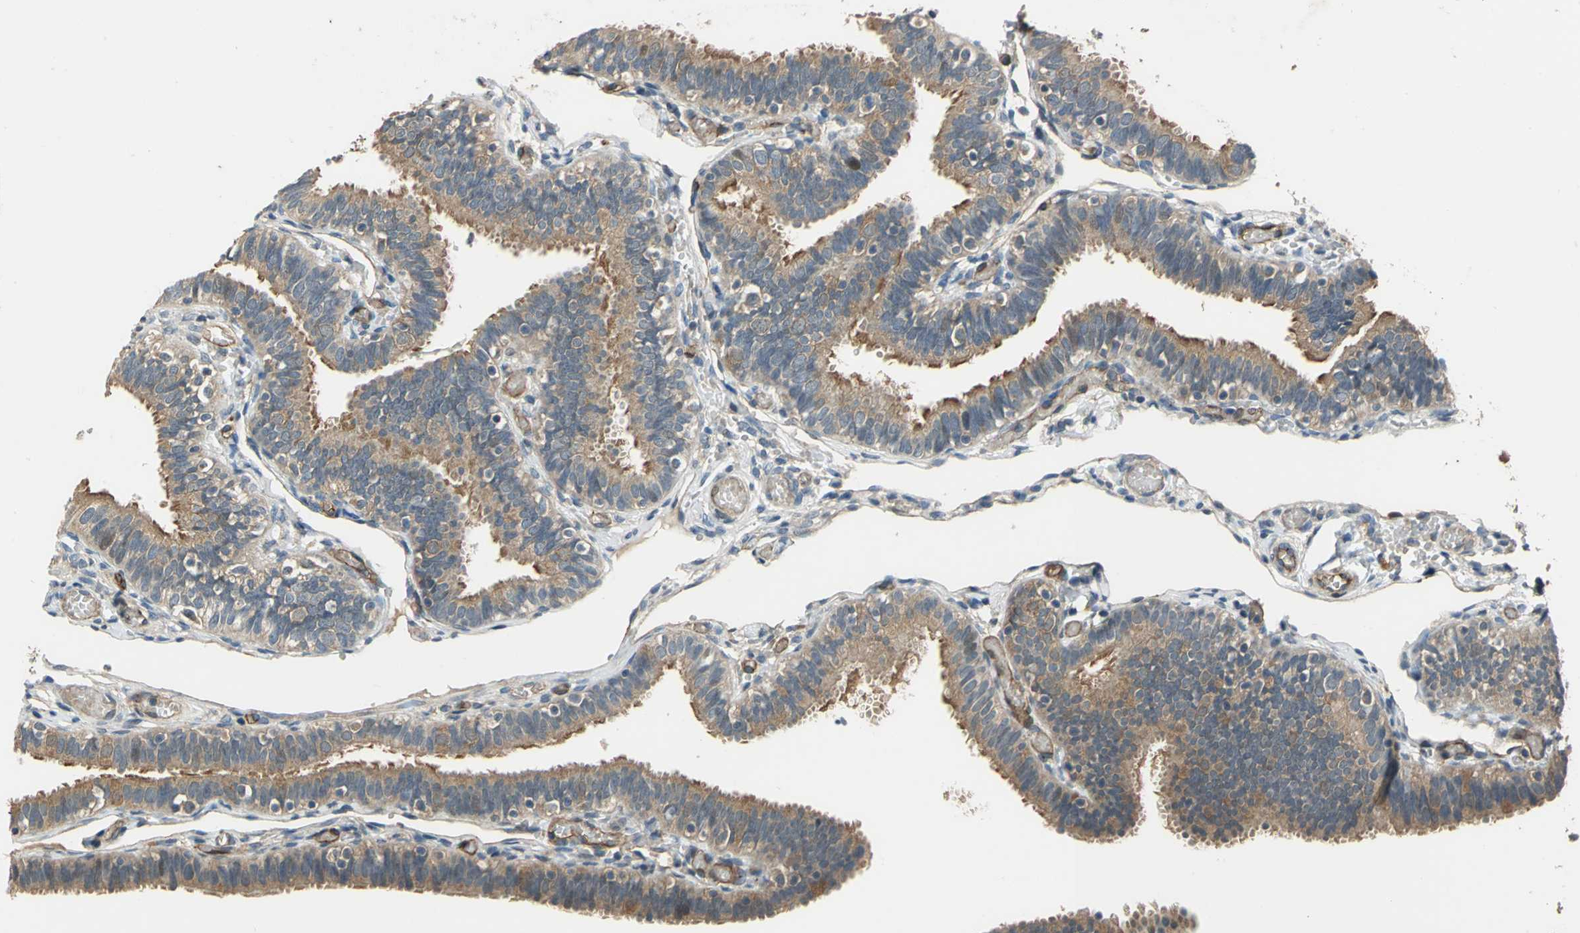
{"staining": {"intensity": "moderate", "quantity": ">75%", "location": "cytoplasmic/membranous"}, "tissue": "fallopian tube", "cell_type": "Glandular cells", "image_type": "normal", "snomed": [{"axis": "morphology", "description": "Normal tissue, NOS"}, {"axis": "topography", "description": "Fallopian tube"}], "caption": "Immunohistochemistry (IHC) micrograph of unremarkable fallopian tube: human fallopian tube stained using immunohistochemistry reveals medium levels of moderate protein expression localized specifically in the cytoplasmic/membranous of glandular cells, appearing as a cytoplasmic/membranous brown color.", "gene": "EMCN", "patient": {"sex": "female", "age": 46}}